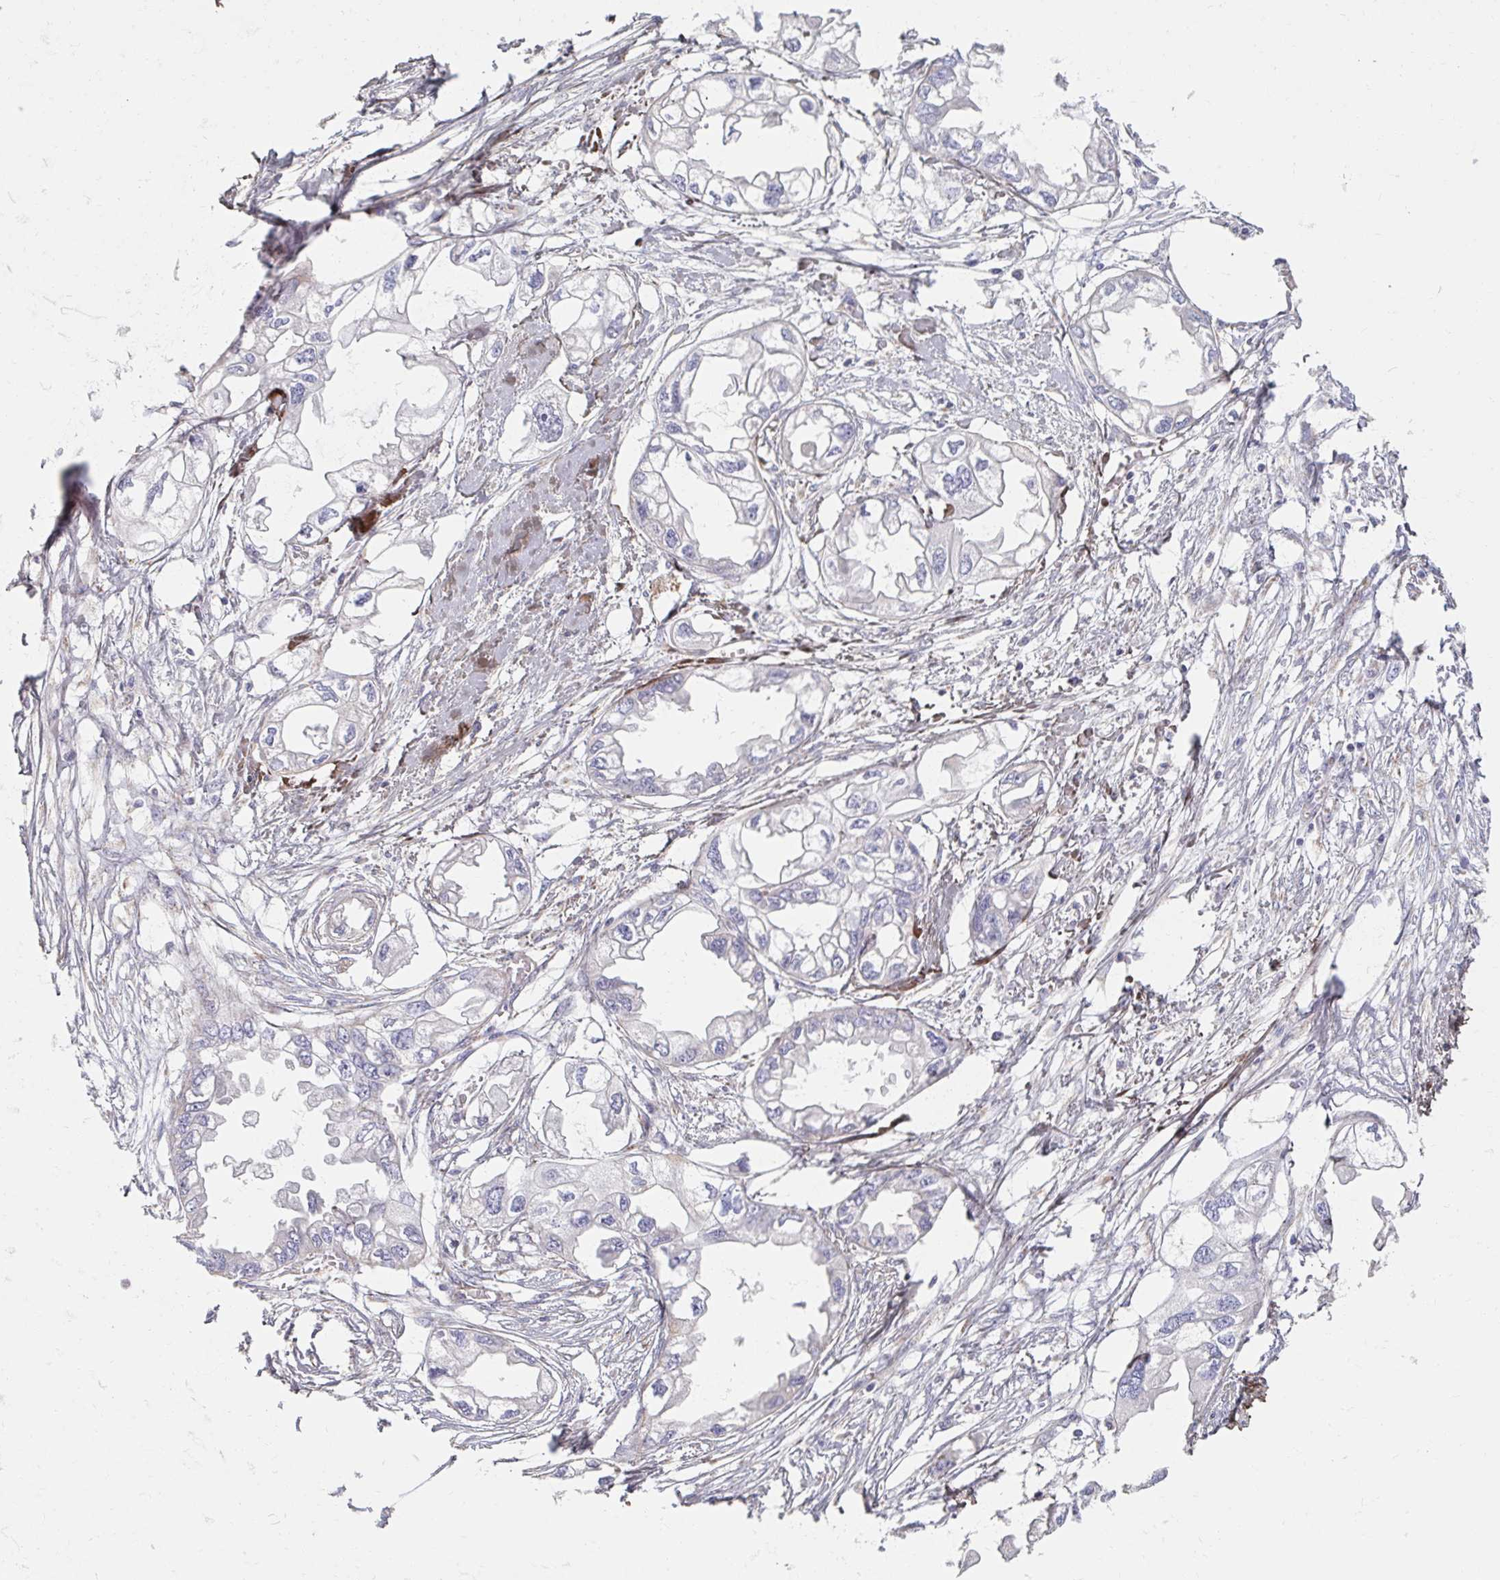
{"staining": {"intensity": "negative", "quantity": "none", "location": "none"}, "tissue": "endometrial cancer", "cell_type": "Tumor cells", "image_type": "cancer", "snomed": [{"axis": "morphology", "description": "Adenocarcinoma, NOS"}, {"axis": "morphology", "description": "Adenocarcinoma, metastatic, NOS"}, {"axis": "topography", "description": "Adipose tissue"}, {"axis": "topography", "description": "Endometrium"}], "caption": "Micrograph shows no protein staining in tumor cells of endometrial cancer tissue.", "gene": "MAVS", "patient": {"sex": "female", "age": 67}}